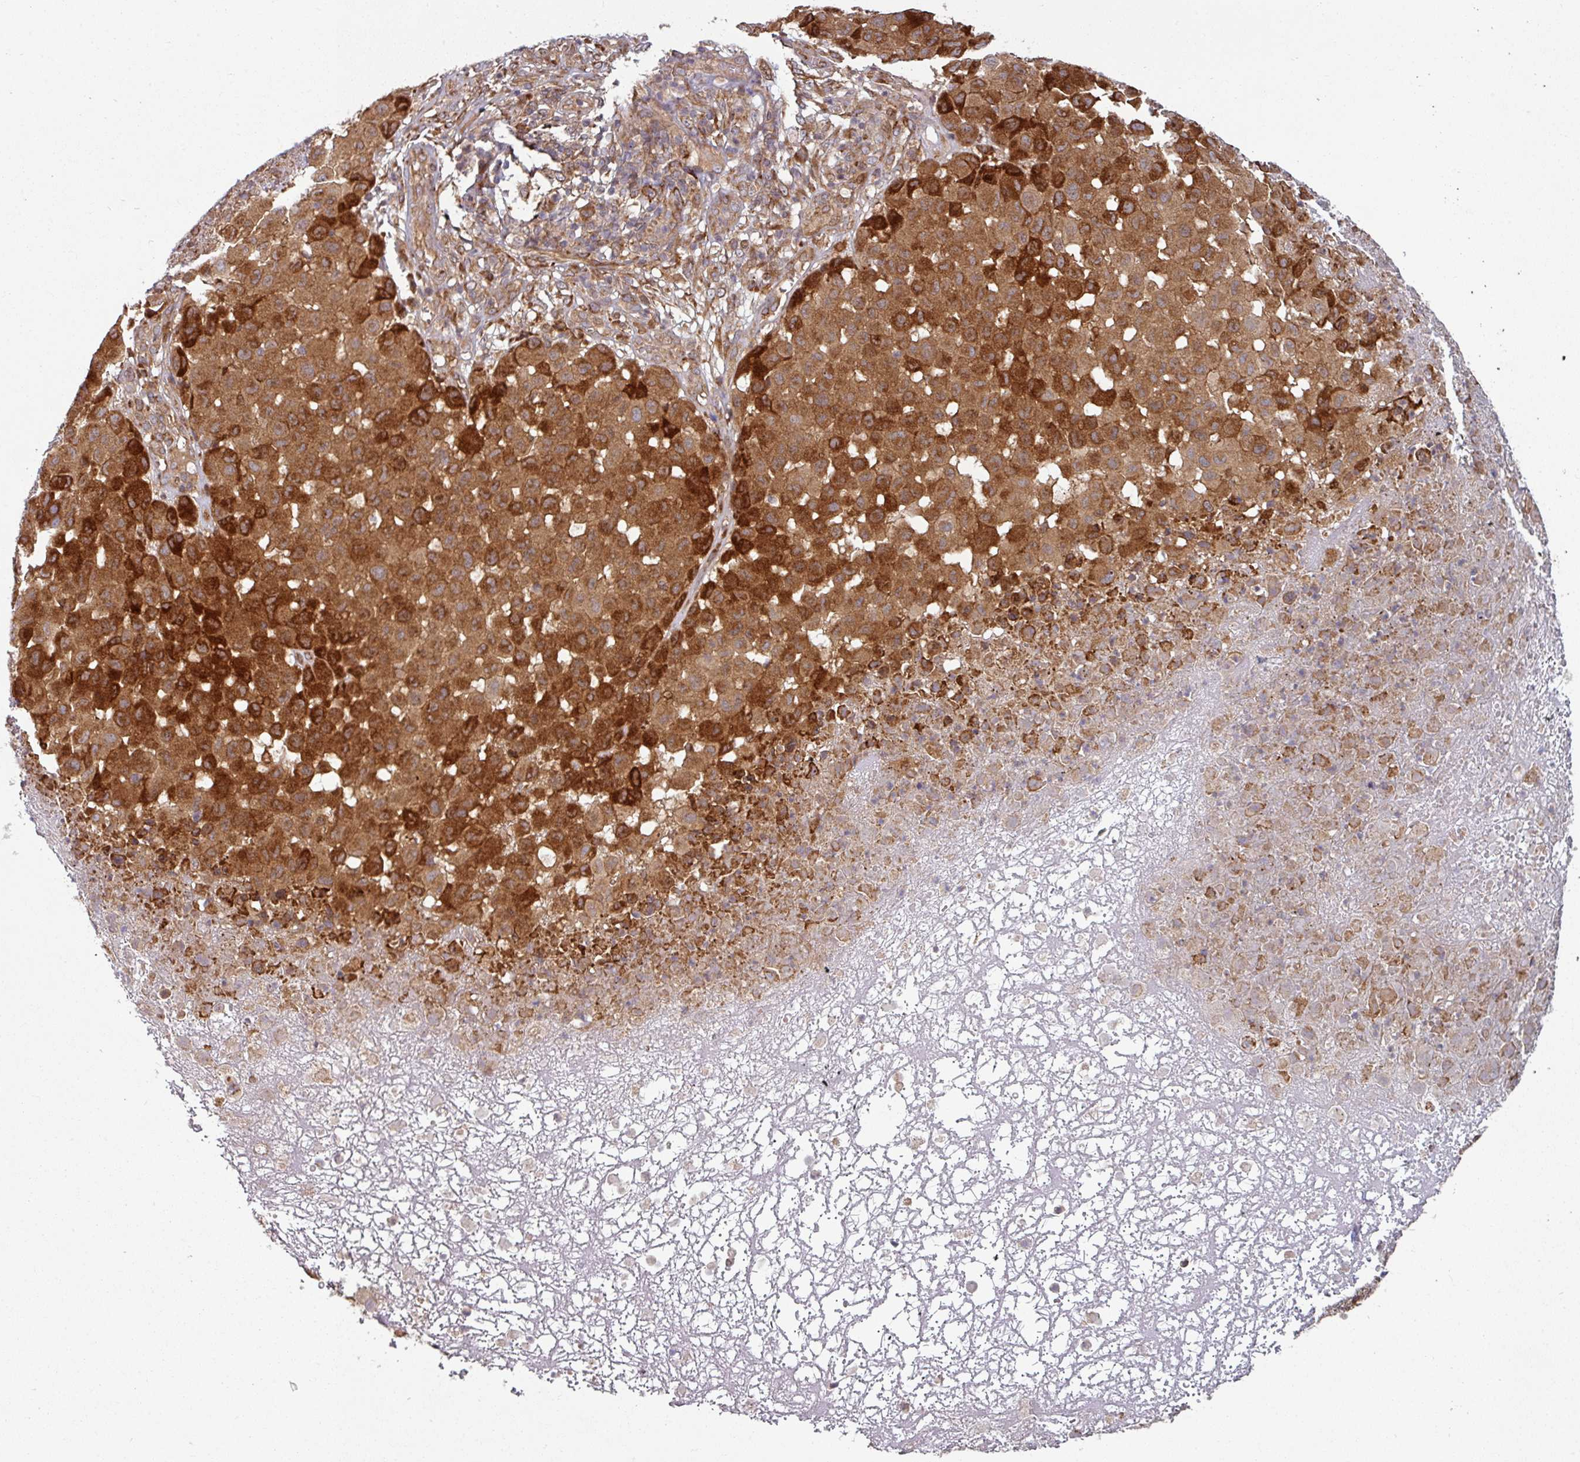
{"staining": {"intensity": "strong", "quantity": ">75%", "location": "cytoplasmic/membranous"}, "tissue": "melanoma", "cell_type": "Tumor cells", "image_type": "cancer", "snomed": [{"axis": "morphology", "description": "Malignant melanoma, NOS"}, {"axis": "topography", "description": "Skin"}], "caption": "IHC of human melanoma reveals high levels of strong cytoplasmic/membranous expression in about >75% of tumor cells. (DAB IHC, brown staining for protein, blue staining for nuclei).", "gene": "RAB5A", "patient": {"sex": "male", "age": 73}}